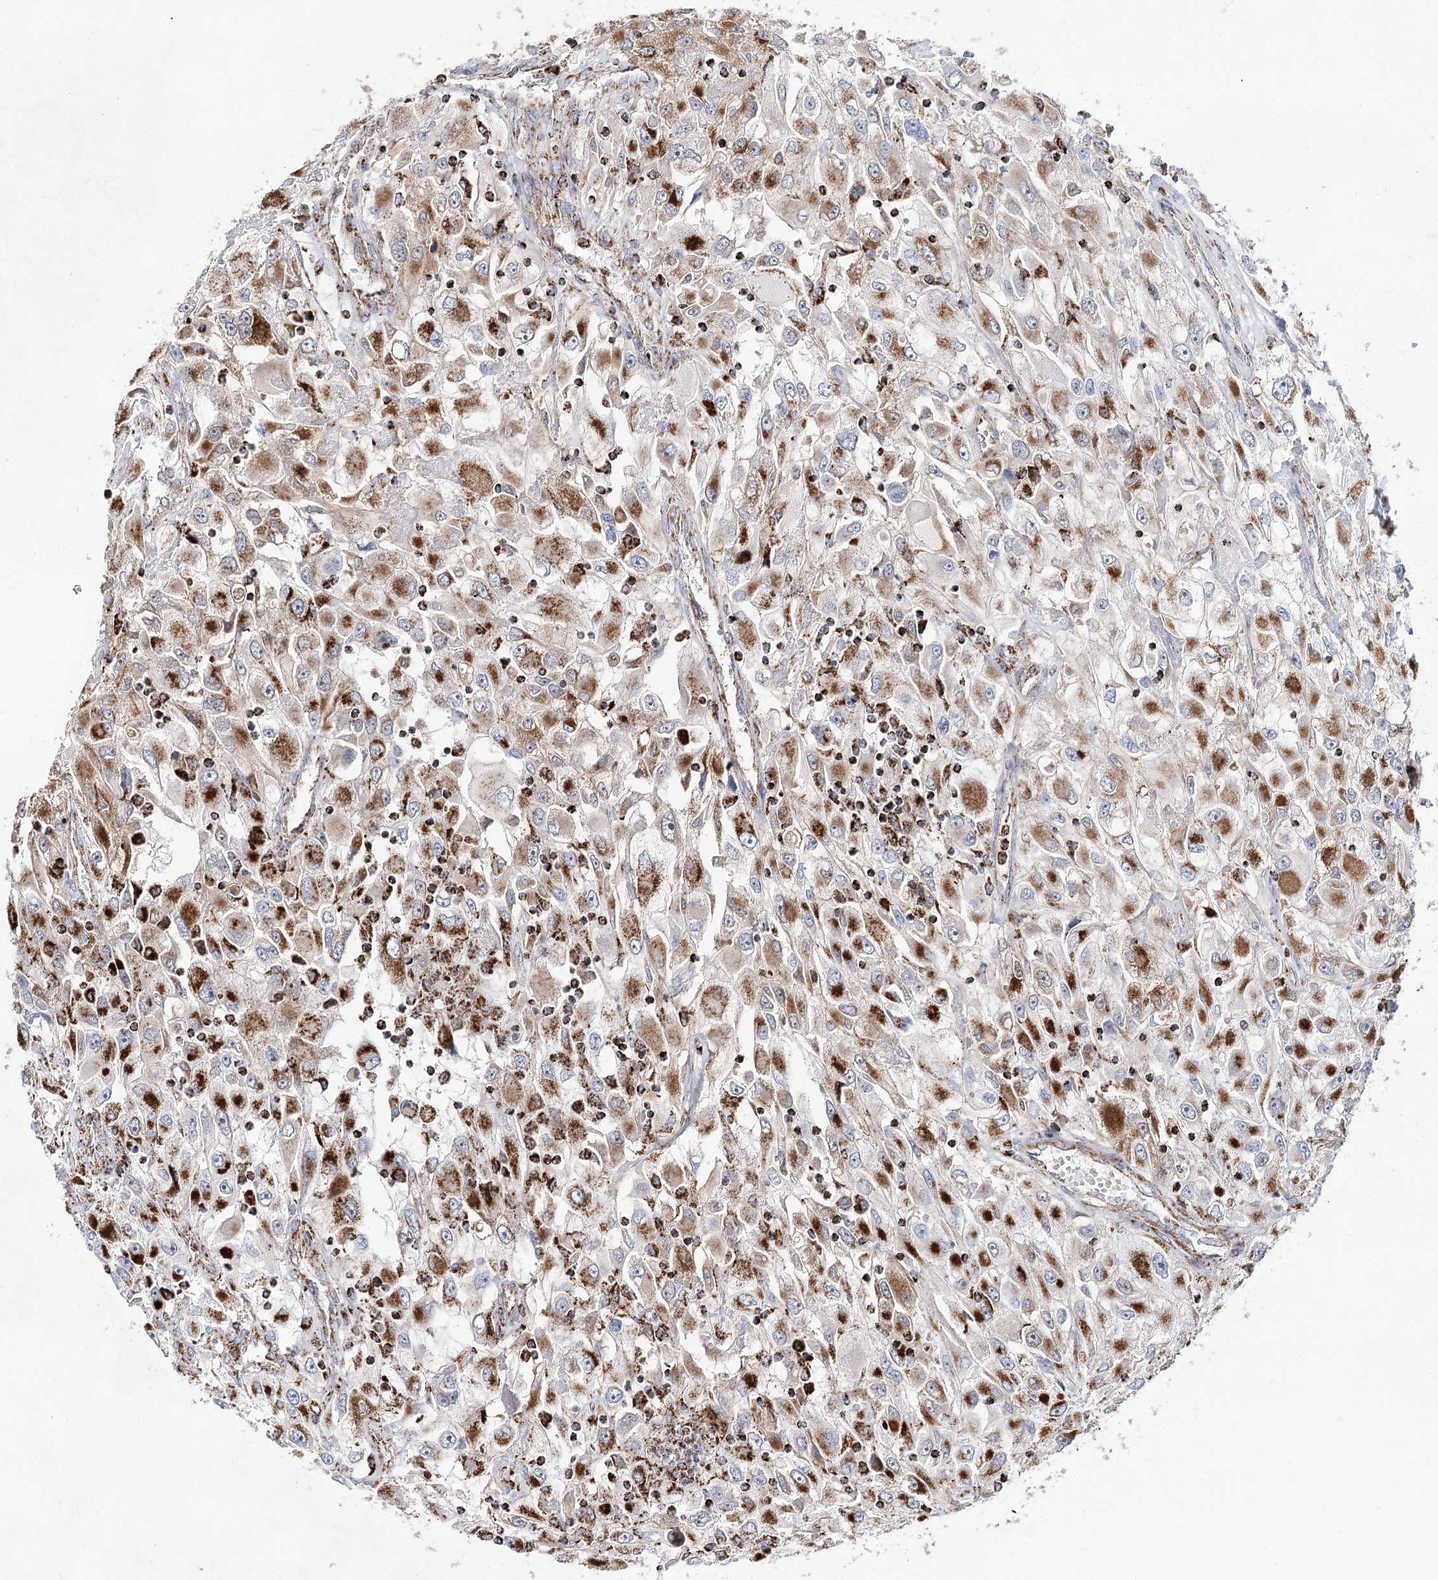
{"staining": {"intensity": "strong", "quantity": ">75%", "location": "cytoplasmic/membranous"}, "tissue": "renal cancer", "cell_type": "Tumor cells", "image_type": "cancer", "snomed": [{"axis": "morphology", "description": "Adenocarcinoma, NOS"}, {"axis": "topography", "description": "Kidney"}], "caption": "Protein expression analysis of renal adenocarcinoma reveals strong cytoplasmic/membranous staining in about >75% of tumor cells.", "gene": "NADK2", "patient": {"sex": "female", "age": 52}}